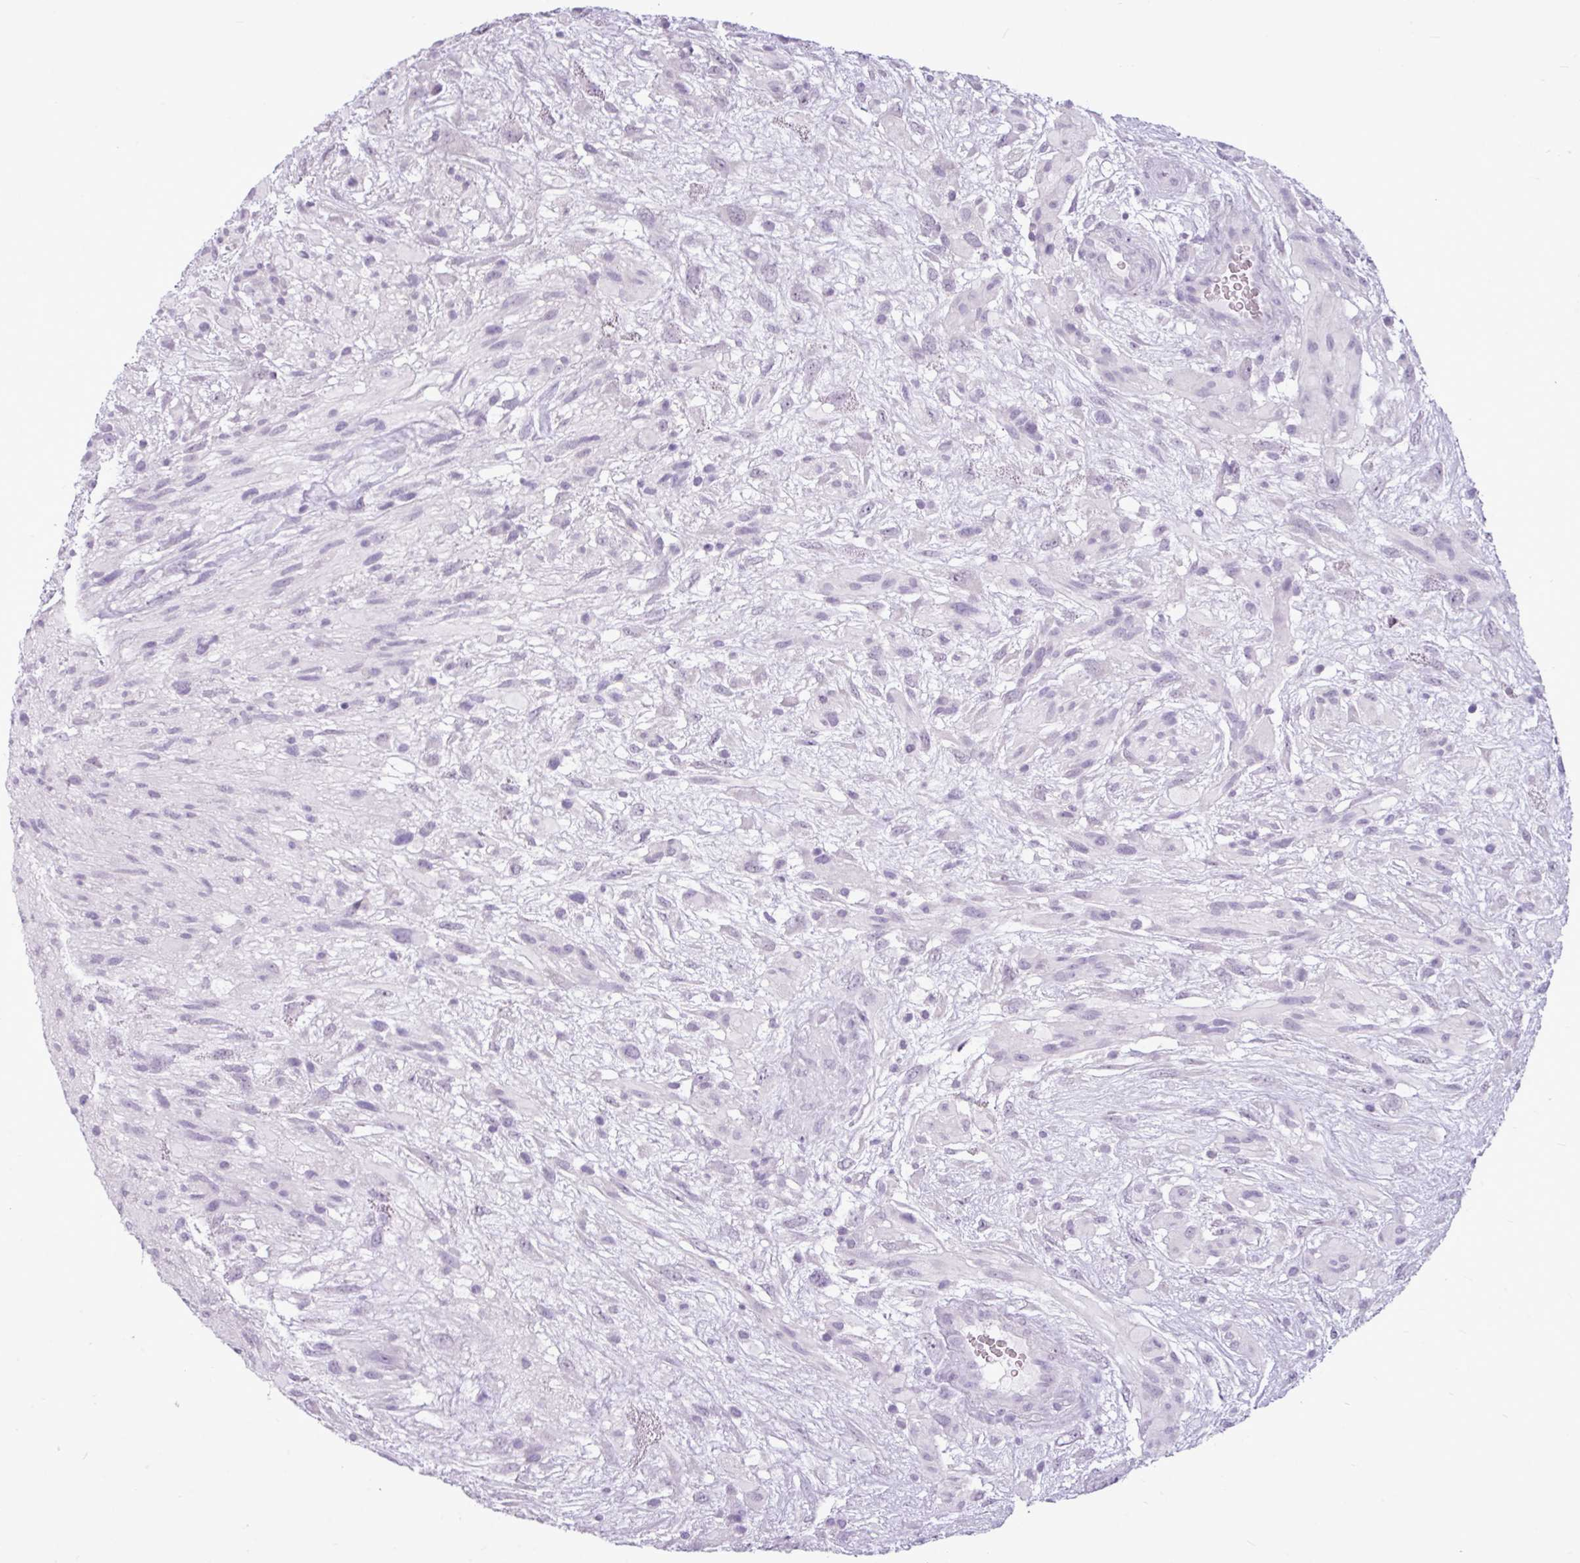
{"staining": {"intensity": "negative", "quantity": "none", "location": "none"}, "tissue": "glioma", "cell_type": "Tumor cells", "image_type": "cancer", "snomed": [{"axis": "morphology", "description": "Glioma, malignant, High grade"}, {"axis": "topography", "description": "Brain"}], "caption": "Immunohistochemistry (IHC) micrograph of neoplastic tissue: high-grade glioma (malignant) stained with DAB (3,3'-diaminobenzidine) shows no significant protein expression in tumor cells. (DAB (3,3'-diaminobenzidine) immunohistochemistry, high magnification).", "gene": "AMY2A", "patient": {"sex": "male", "age": 61}}